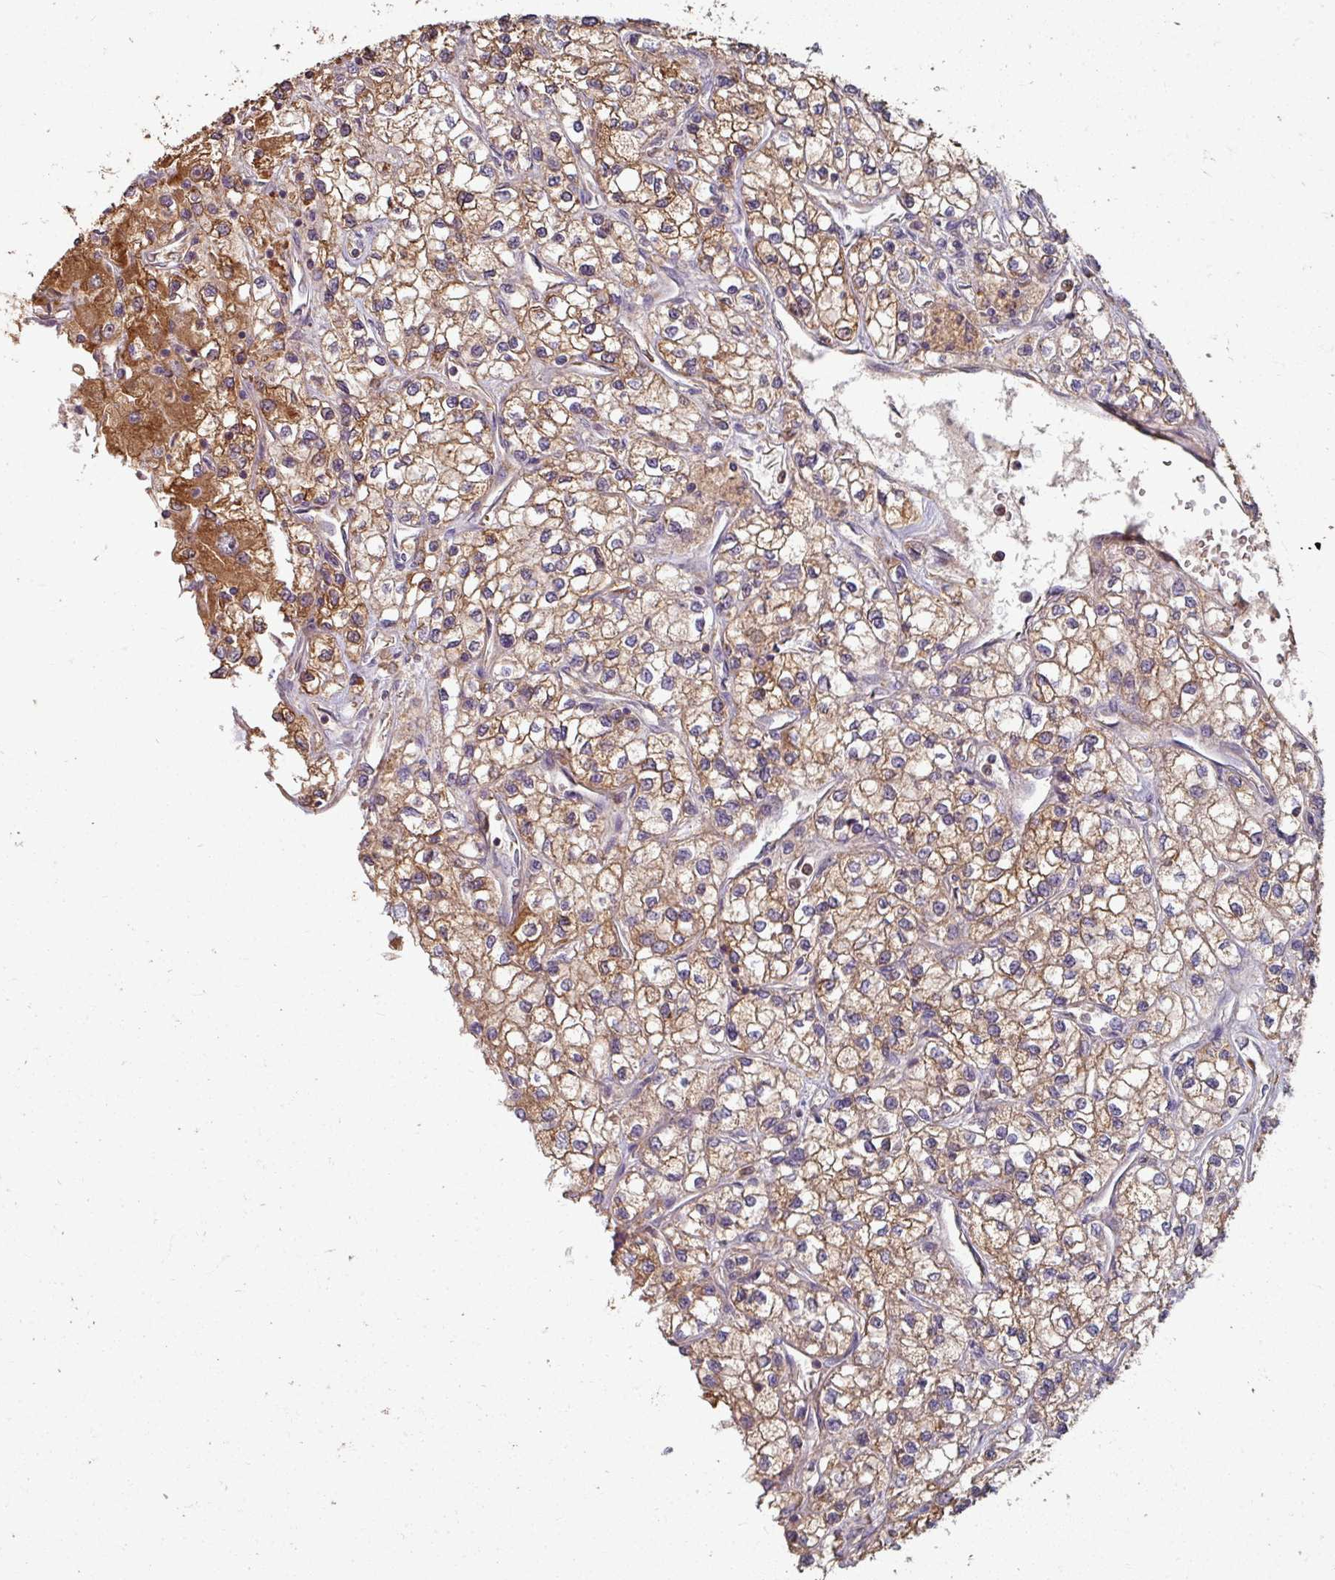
{"staining": {"intensity": "moderate", "quantity": ">75%", "location": "cytoplasmic/membranous"}, "tissue": "renal cancer", "cell_type": "Tumor cells", "image_type": "cancer", "snomed": [{"axis": "morphology", "description": "Adenocarcinoma, NOS"}, {"axis": "topography", "description": "Kidney"}], "caption": "Moderate cytoplasmic/membranous staining for a protein is identified in approximately >75% of tumor cells of renal adenocarcinoma using IHC.", "gene": "CCDC68", "patient": {"sex": "male", "age": 80}}